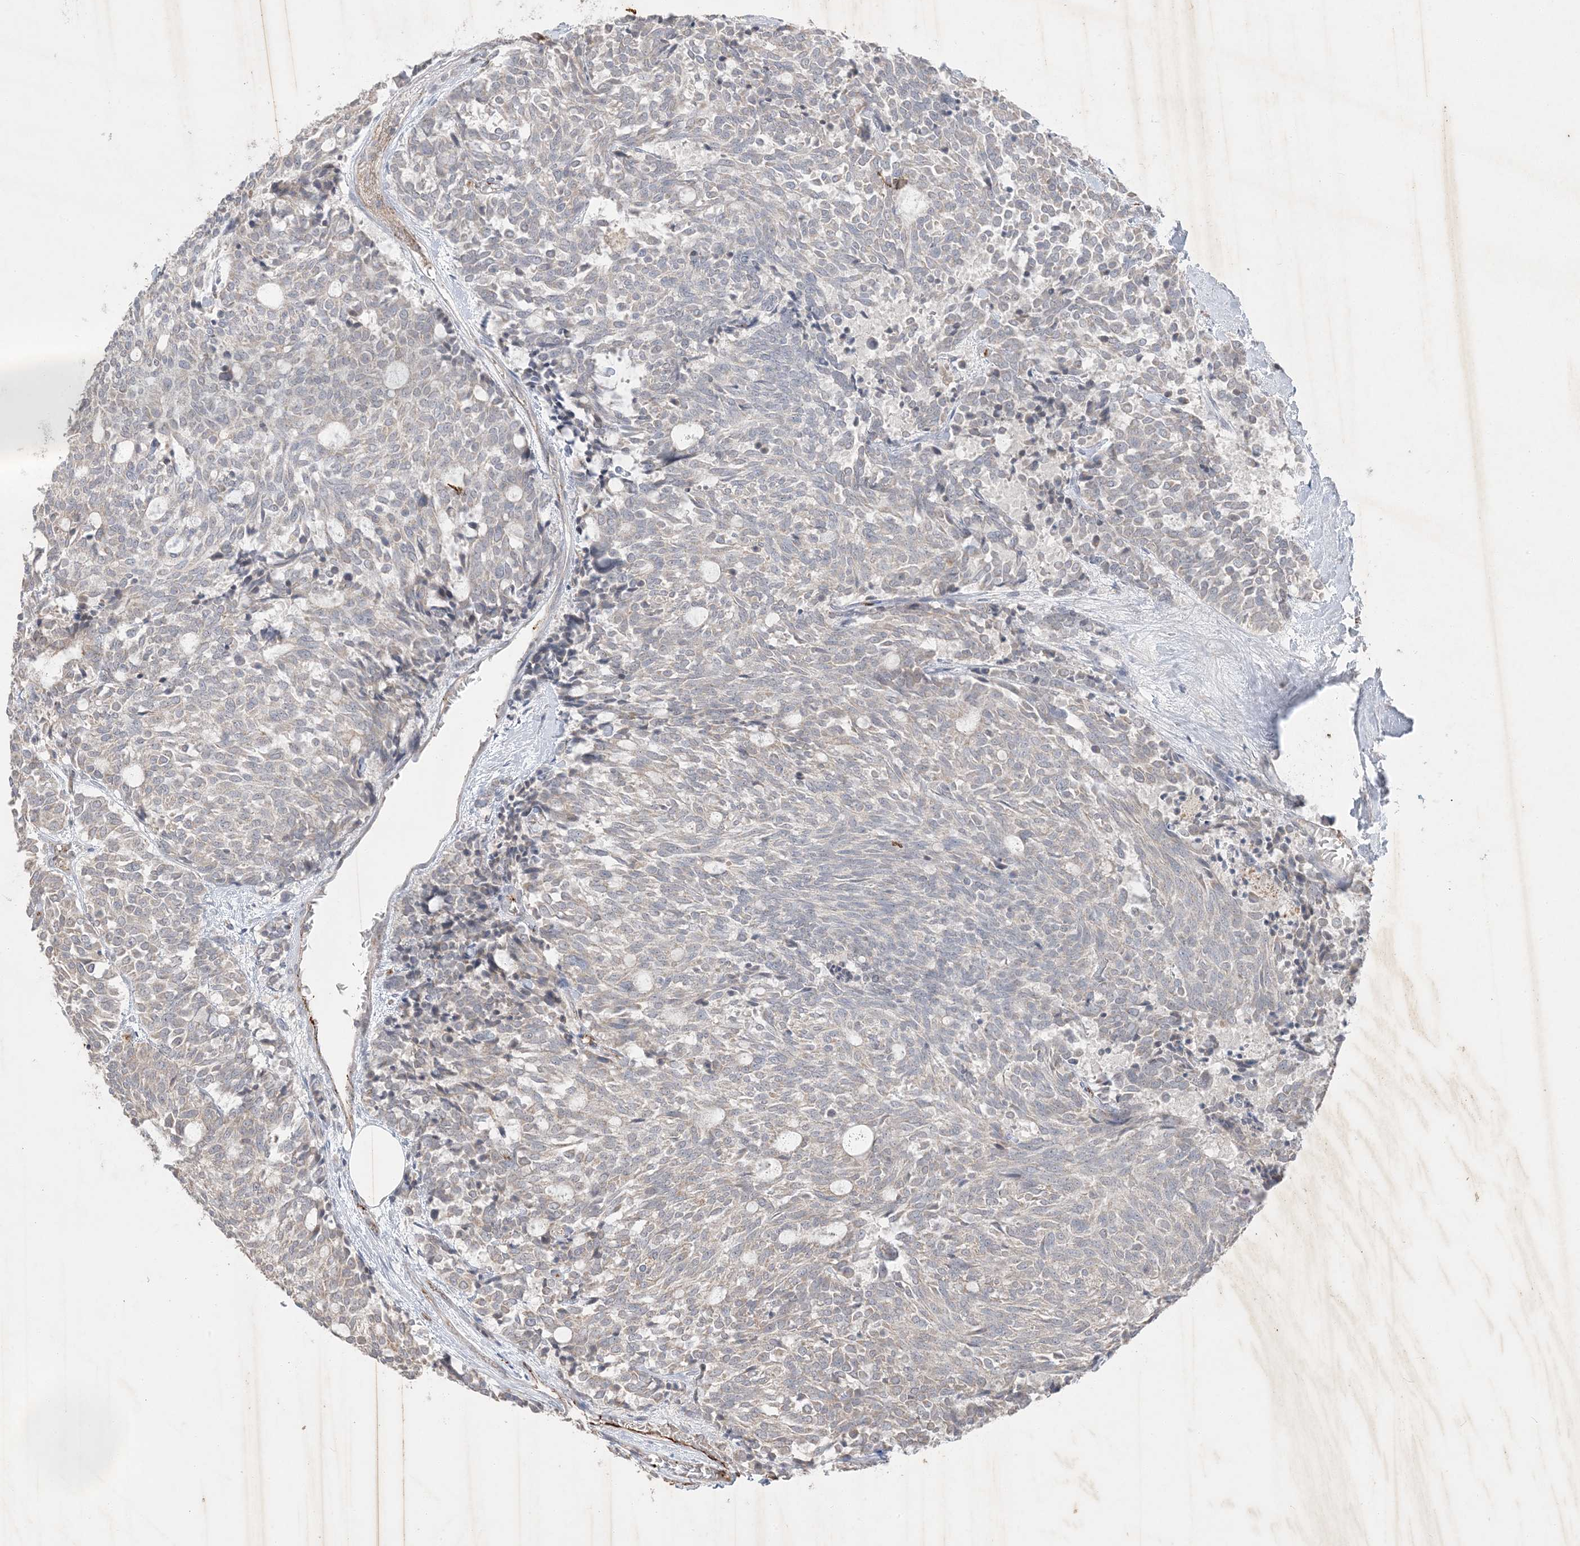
{"staining": {"intensity": "negative", "quantity": "none", "location": "none"}, "tissue": "carcinoid", "cell_type": "Tumor cells", "image_type": "cancer", "snomed": [{"axis": "morphology", "description": "Carcinoid, malignant, NOS"}, {"axis": "topography", "description": "Pancreas"}], "caption": "Protein analysis of malignant carcinoid reveals no significant expression in tumor cells. (Brightfield microscopy of DAB immunohistochemistry (IHC) at high magnification).", "gene": "PRSS36", "patient": {"sex": "female", "age": 54}}